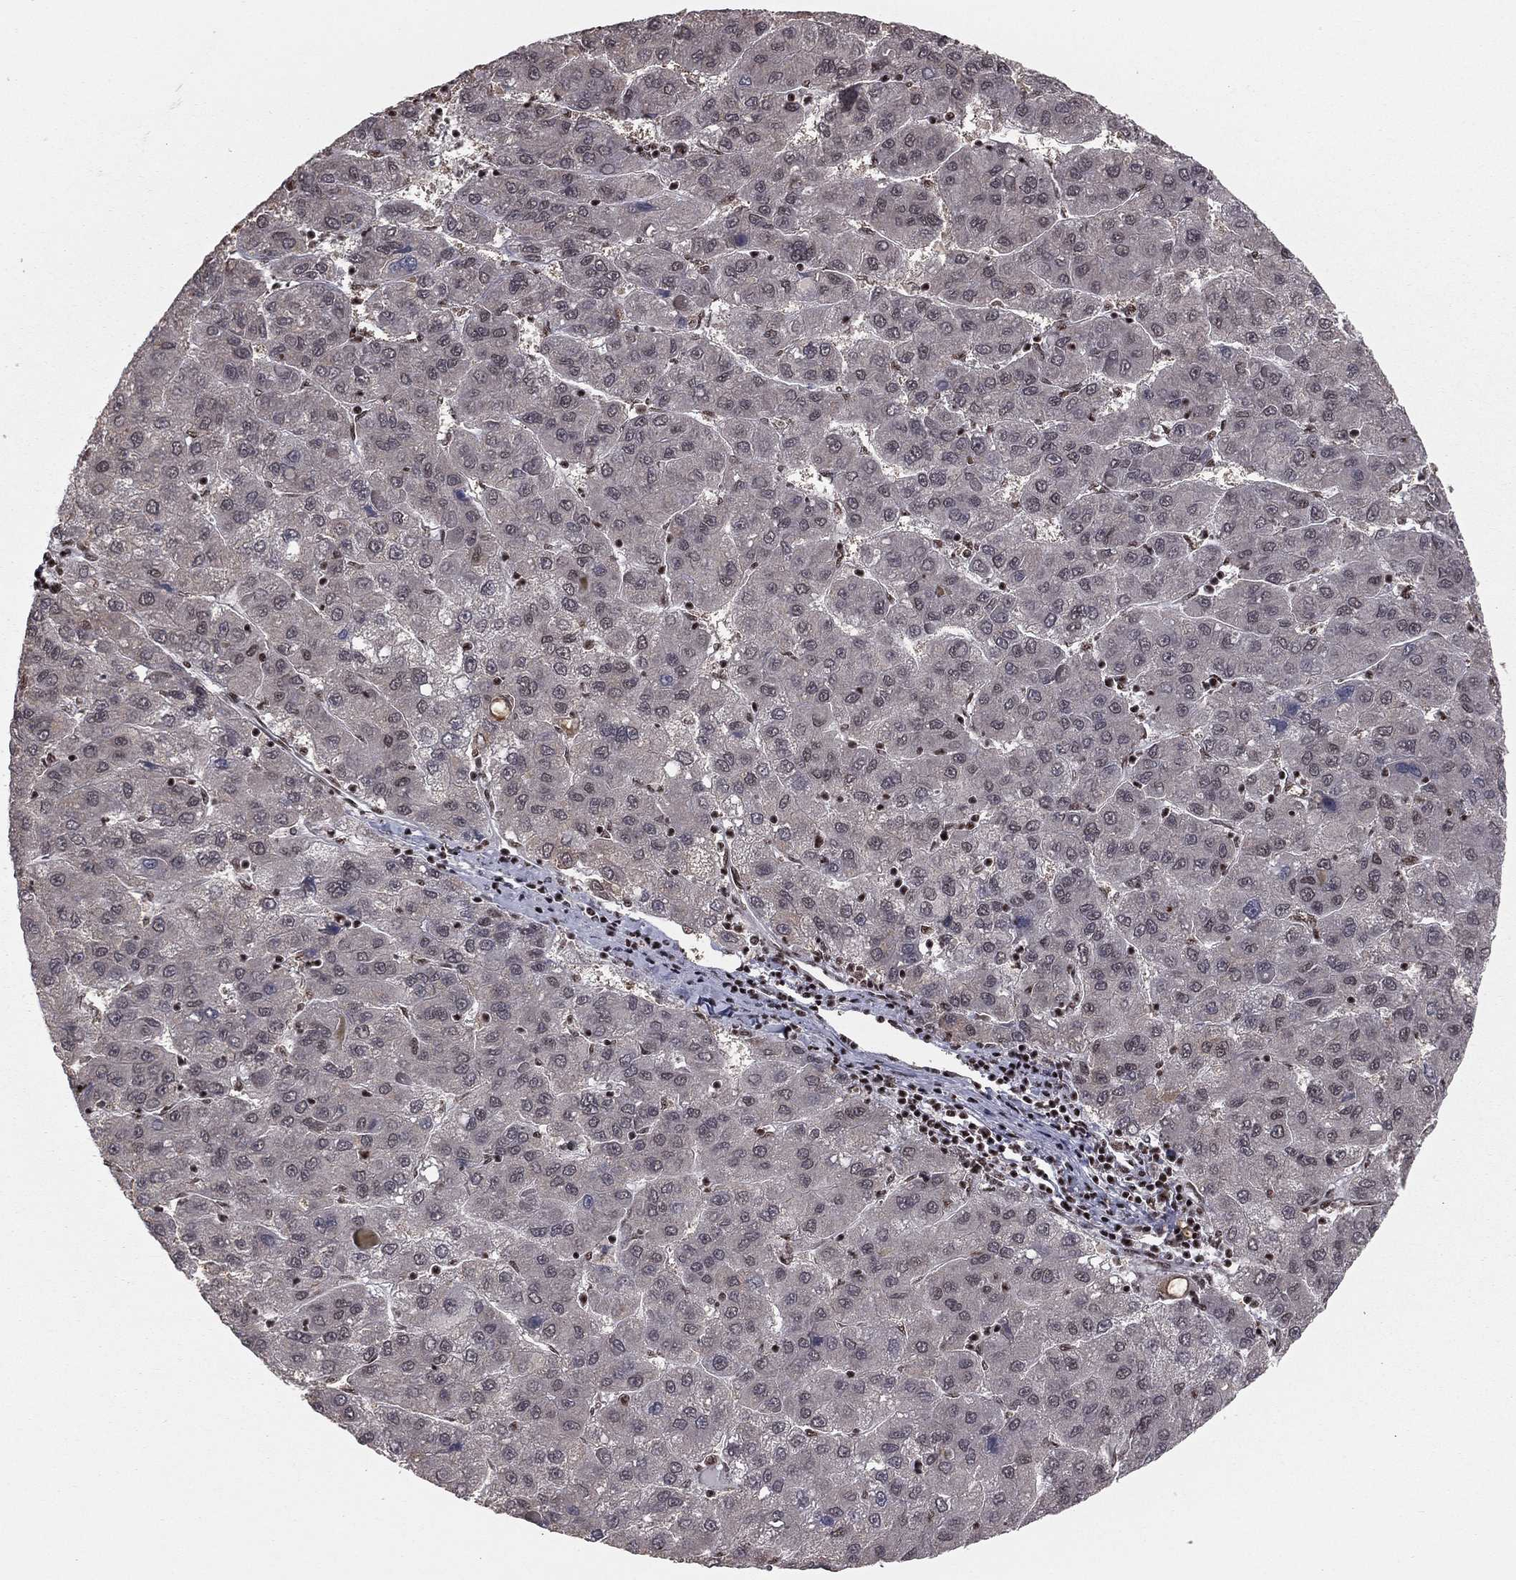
{"staining": {"intensity": "negative", "quantity": "none", "location": "none"}, "tissue": "liver cancer", "cell_type": "Tumor cells", "image_type": "cancer", "snomed": [{"axis": "morphology", "description": "Carcinoma, Hepatocellular, NOS"}, {"axis": "topography", "description": "Liver"}], "caption": "A high-resolution image shows immunohistochemistry staining of liver cancer, which displays no significant positivity in tumor cells.", "gene": "NFYB", "patient": {"sex": "female", "age": 82}}